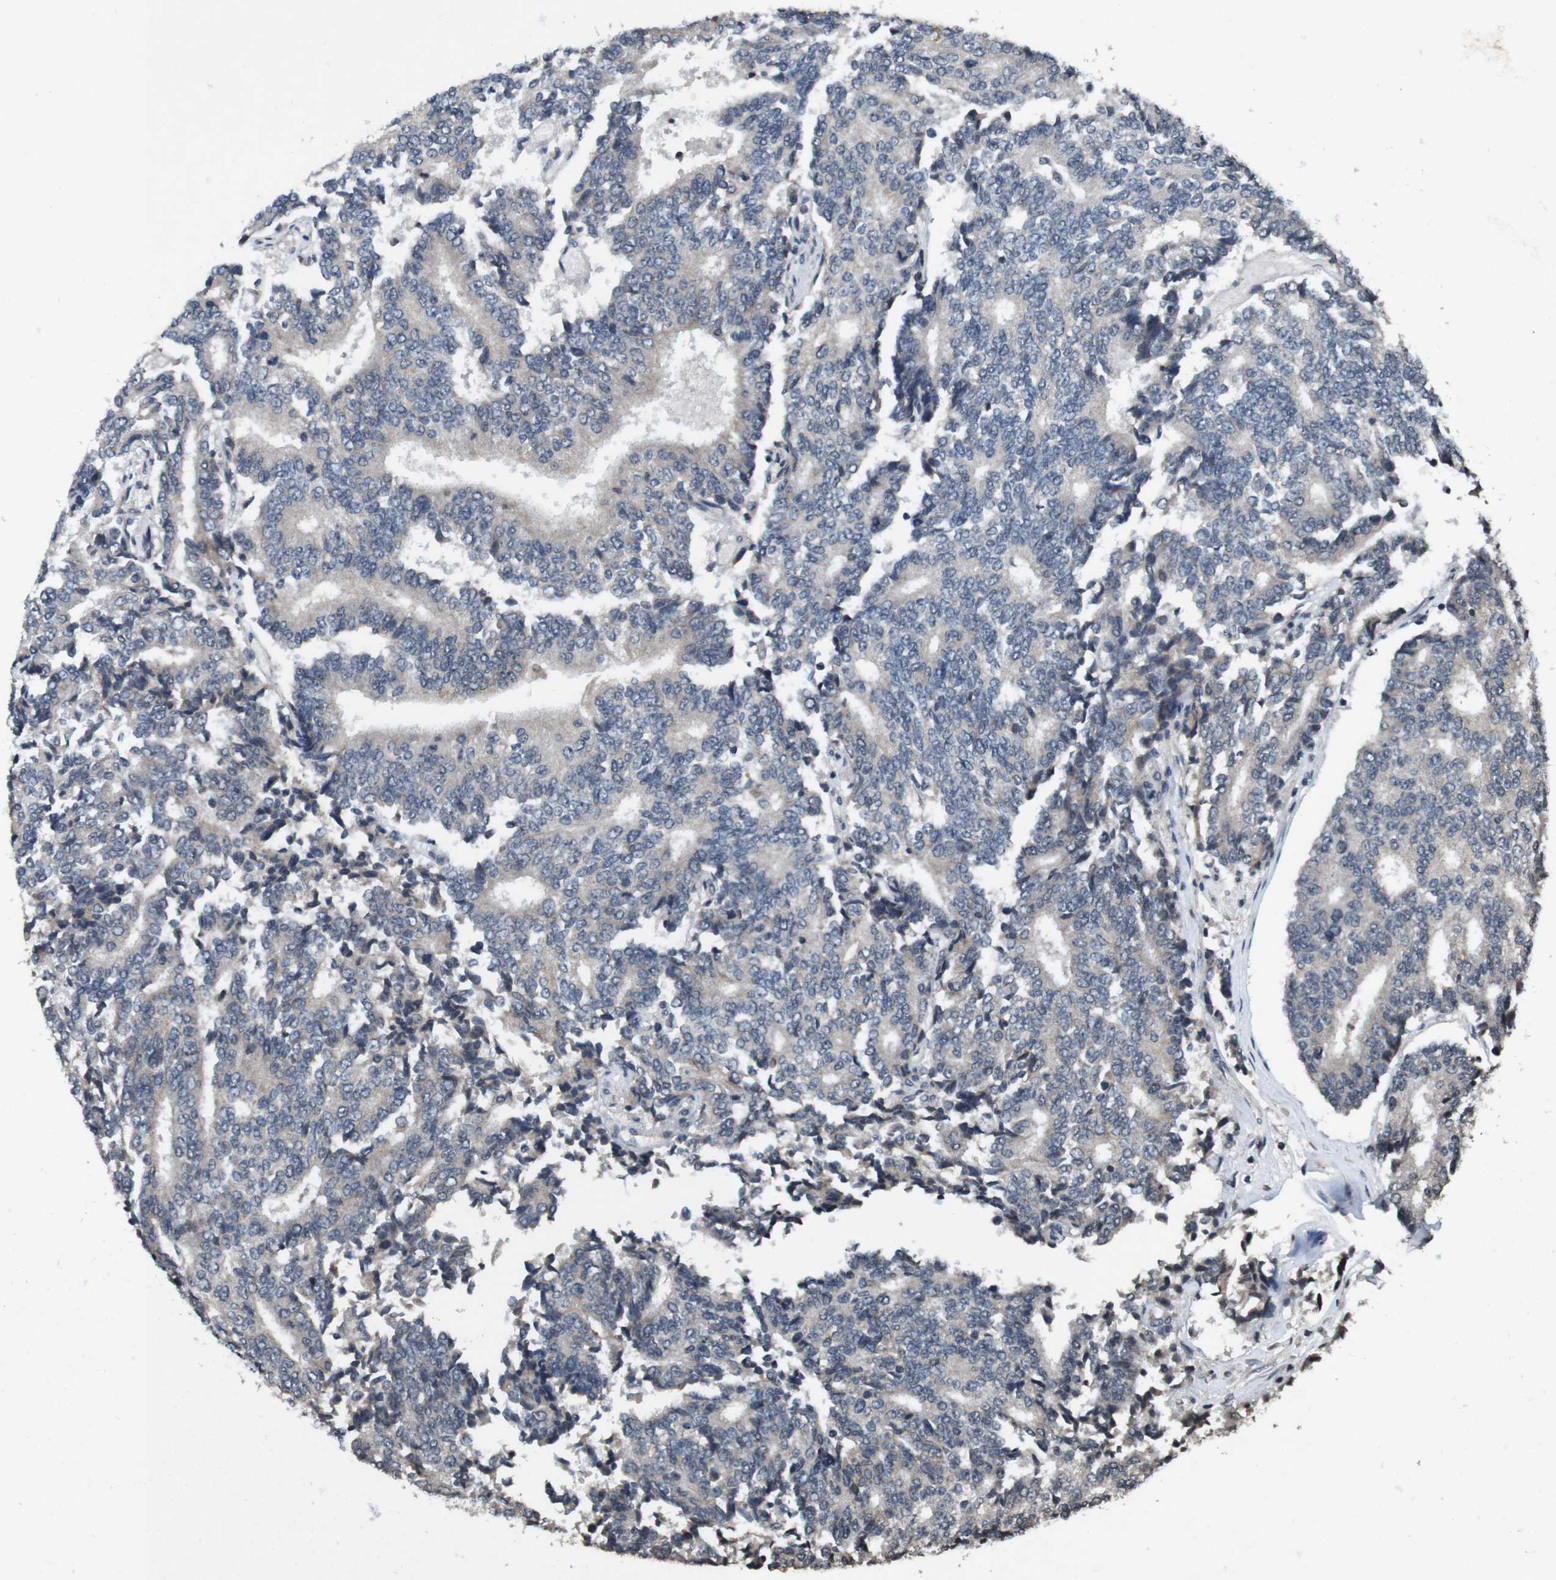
{"staining": {"intensity": "negative", "quantity": "none", "location": "none"}, "tissue": "prostate cancer", "cell_type": "Tumor cells", "image_type": "cancer", "snomed": [{"axis": "morphology", "description": "Normal tissue, NOS"}, {"axis": "morphology", "description": "Adenocarcinoma, High grade"}, {"axis": "topography", "description": "Prostate"}, {"axis": "topography", "description": "Seminal veicle"}], "caption": "Photomicrograph shows no significant protein staining in tumor cells of prostate cancer.", "gene": "SORL1", "patient": {"sex": "male", "age": 55}}